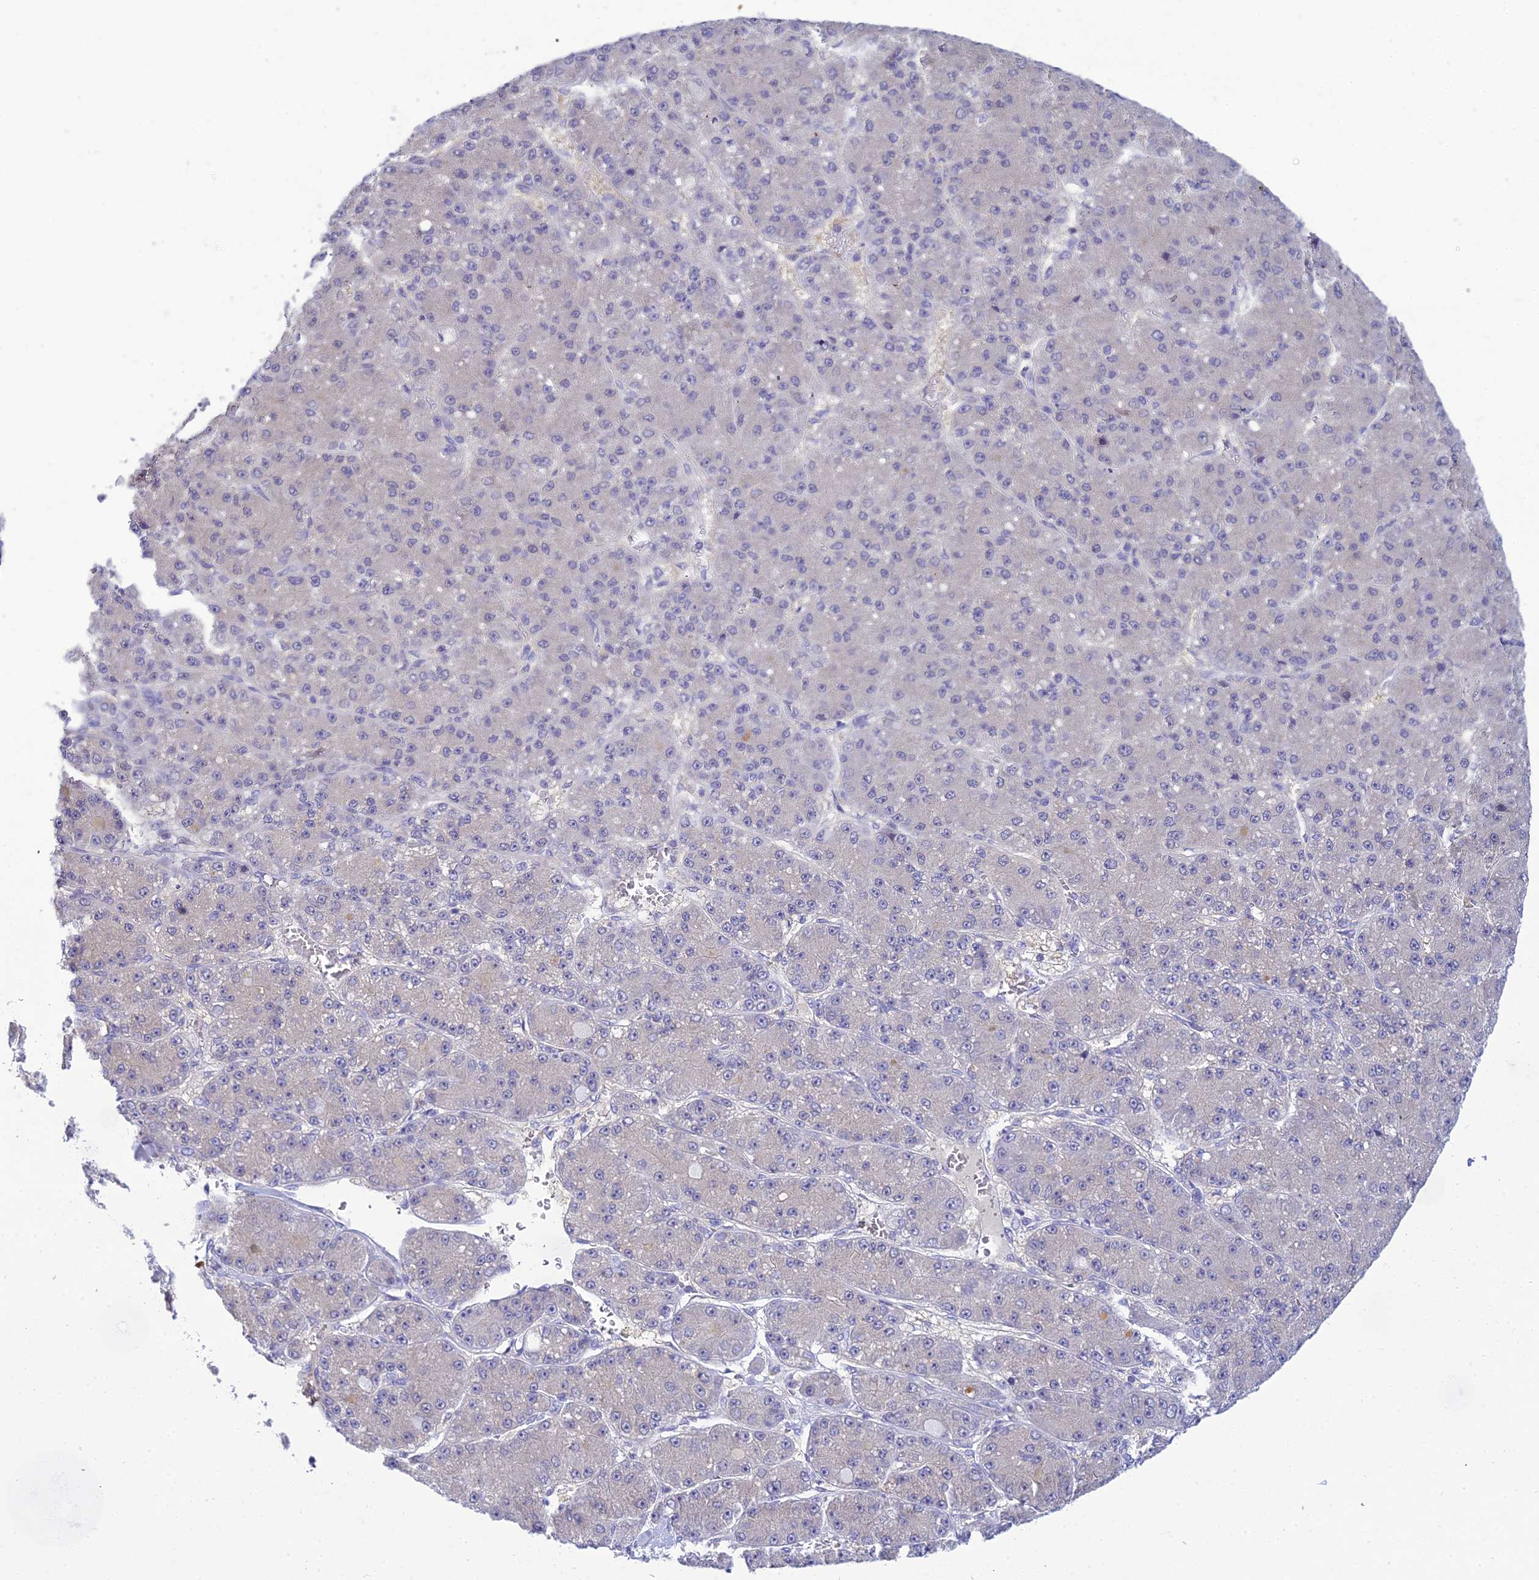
{"staining": {"intensity": "negative", "quantity": "none", "location": "none"}, "tissue": "liver cancer", "cell_type": "Tumor cells", "image_type": "cancer", "snomed": [{"axis": "morphology", "description": "Carcinoma, Hepatocellular, NOS"}, {"axis": "topography", "description": "Liver"}], "caption": "The immunohistochemistry (IHC) photomicrograph has no significant staining in tumor cells of liver cancer (hepatocellular carcinoma) tissue.", "gene": "ZMIZ1", "patient": {"sex": "male", "age": 67}}